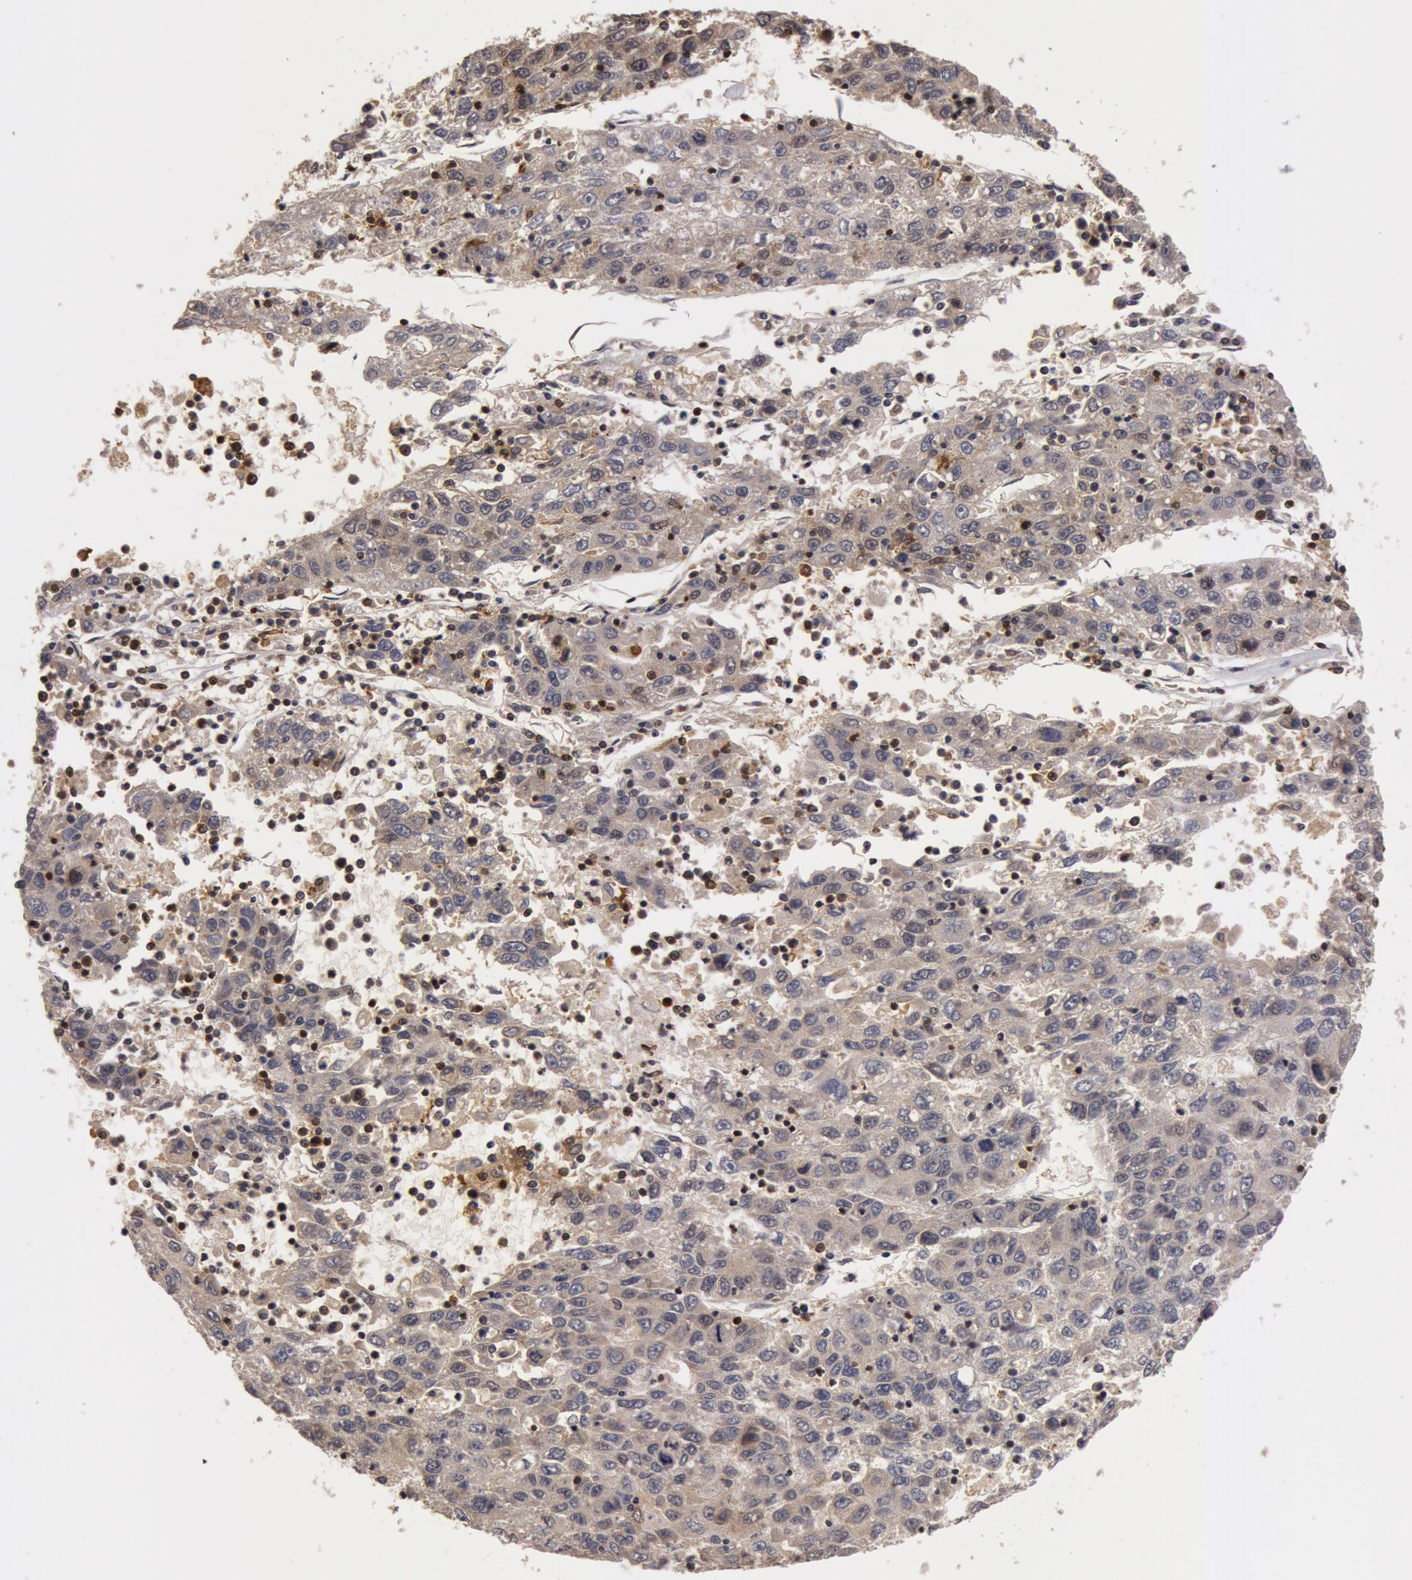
{"staining": {"intensity": "negative", "quantity": "none", "location": "none"}, "tissue": "liver cancer", "cell_type": "Tumor cells", "image_type": "cancer", "snomed": [{"axis": "morphology", "description": "Carcinoma, Hepatocellular, NOS"}, {"axis": "topography", "description": "Liver"}], "caption": "Immunohistochemistry of liver cancer displays no expression in tumor cells.", "gene": "ZNF350", "patient": {"sex": "male", "age": 49}}